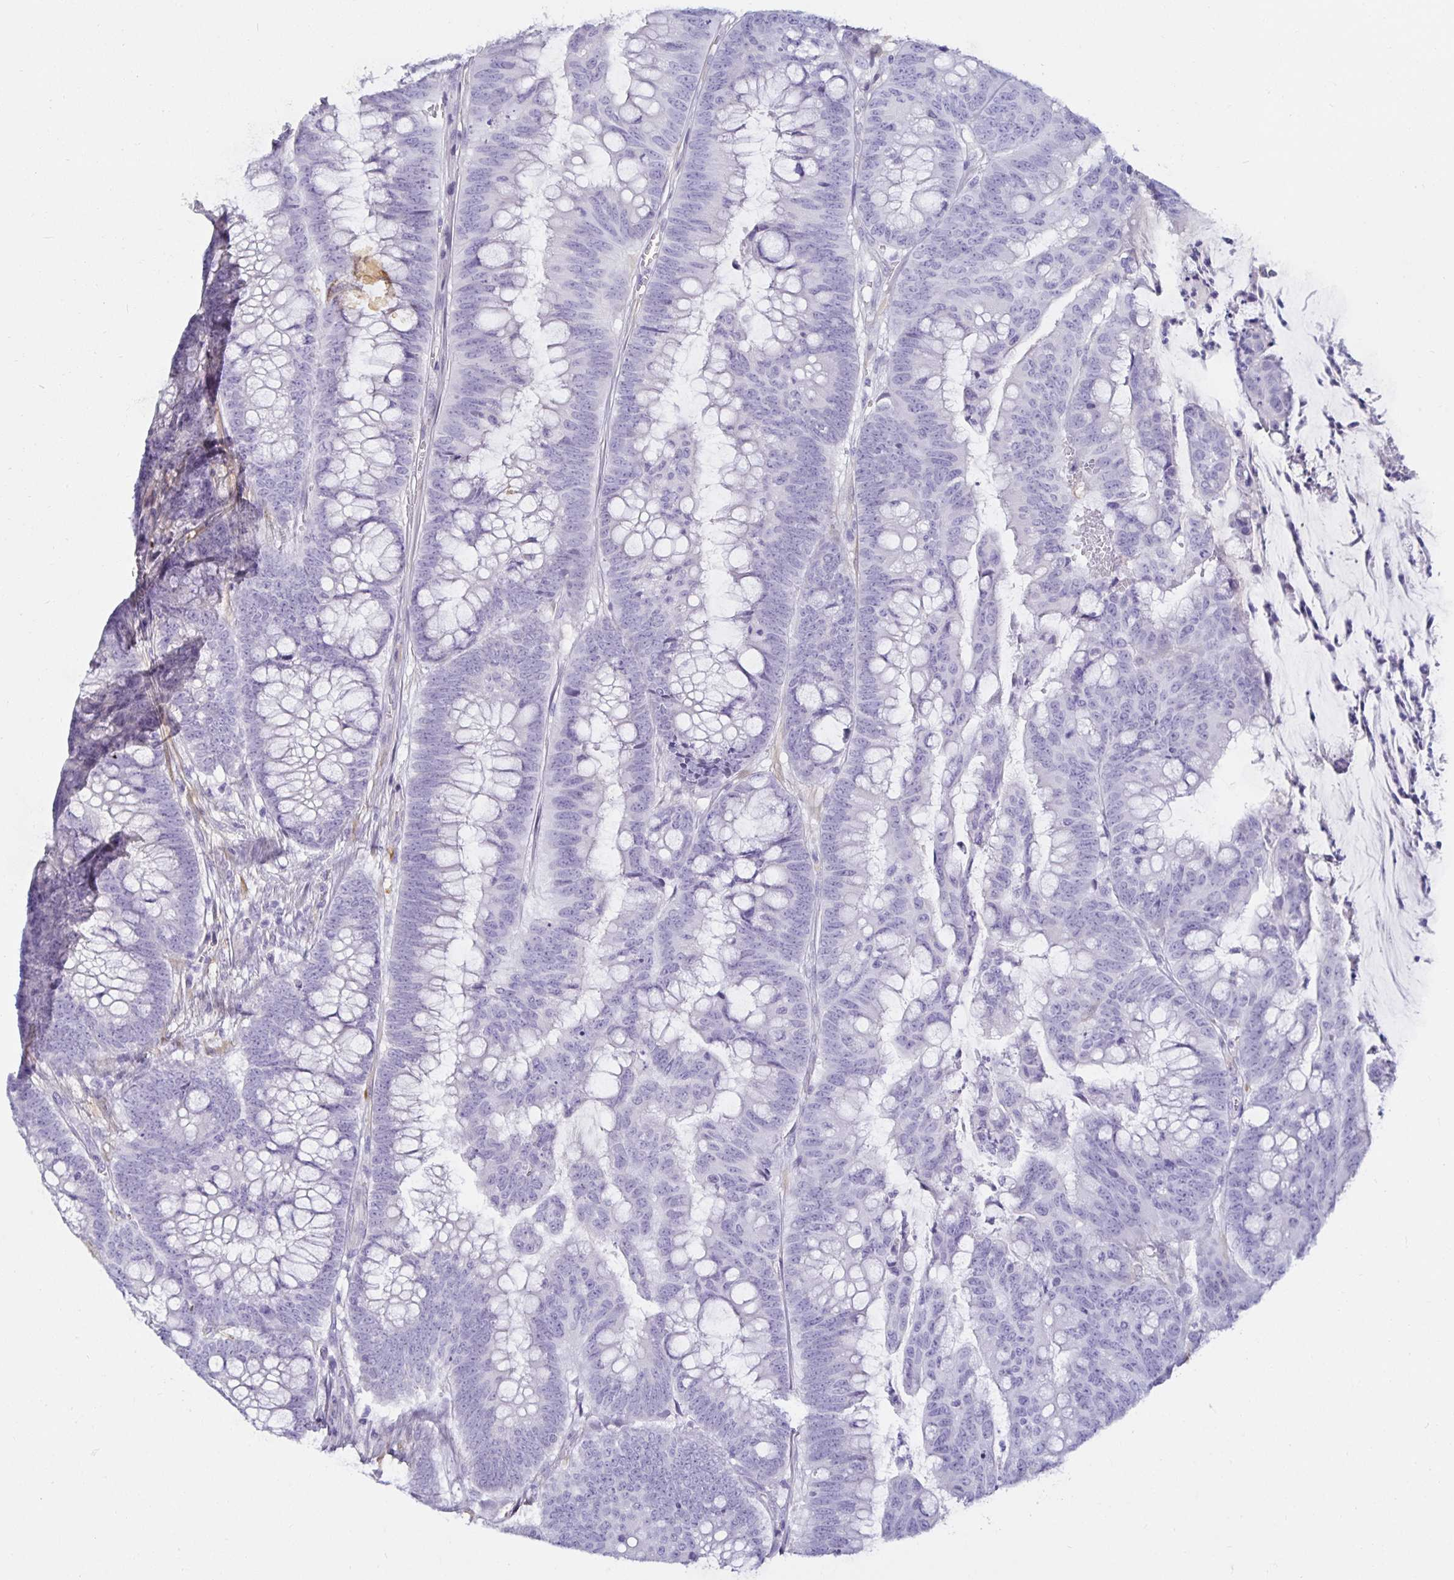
{"staining": {"intensity": "negative", "quantity": "none", "location": "none"}, "tissue": "colorectal cancer", "cell_type": "Tumor cells", "image_type": "cancer", "snomed": [{"axis": "morphology", "description": "Adenocarcinoma, NOS"}, {"axis": "topography", "description": "Colon"}], "caption": "Tumor cells show no significant protein expression in colorectal cancer (adenocarcinoma).", "gene": "SPAG4", "patient": {"sex": "male", "age": 62}}